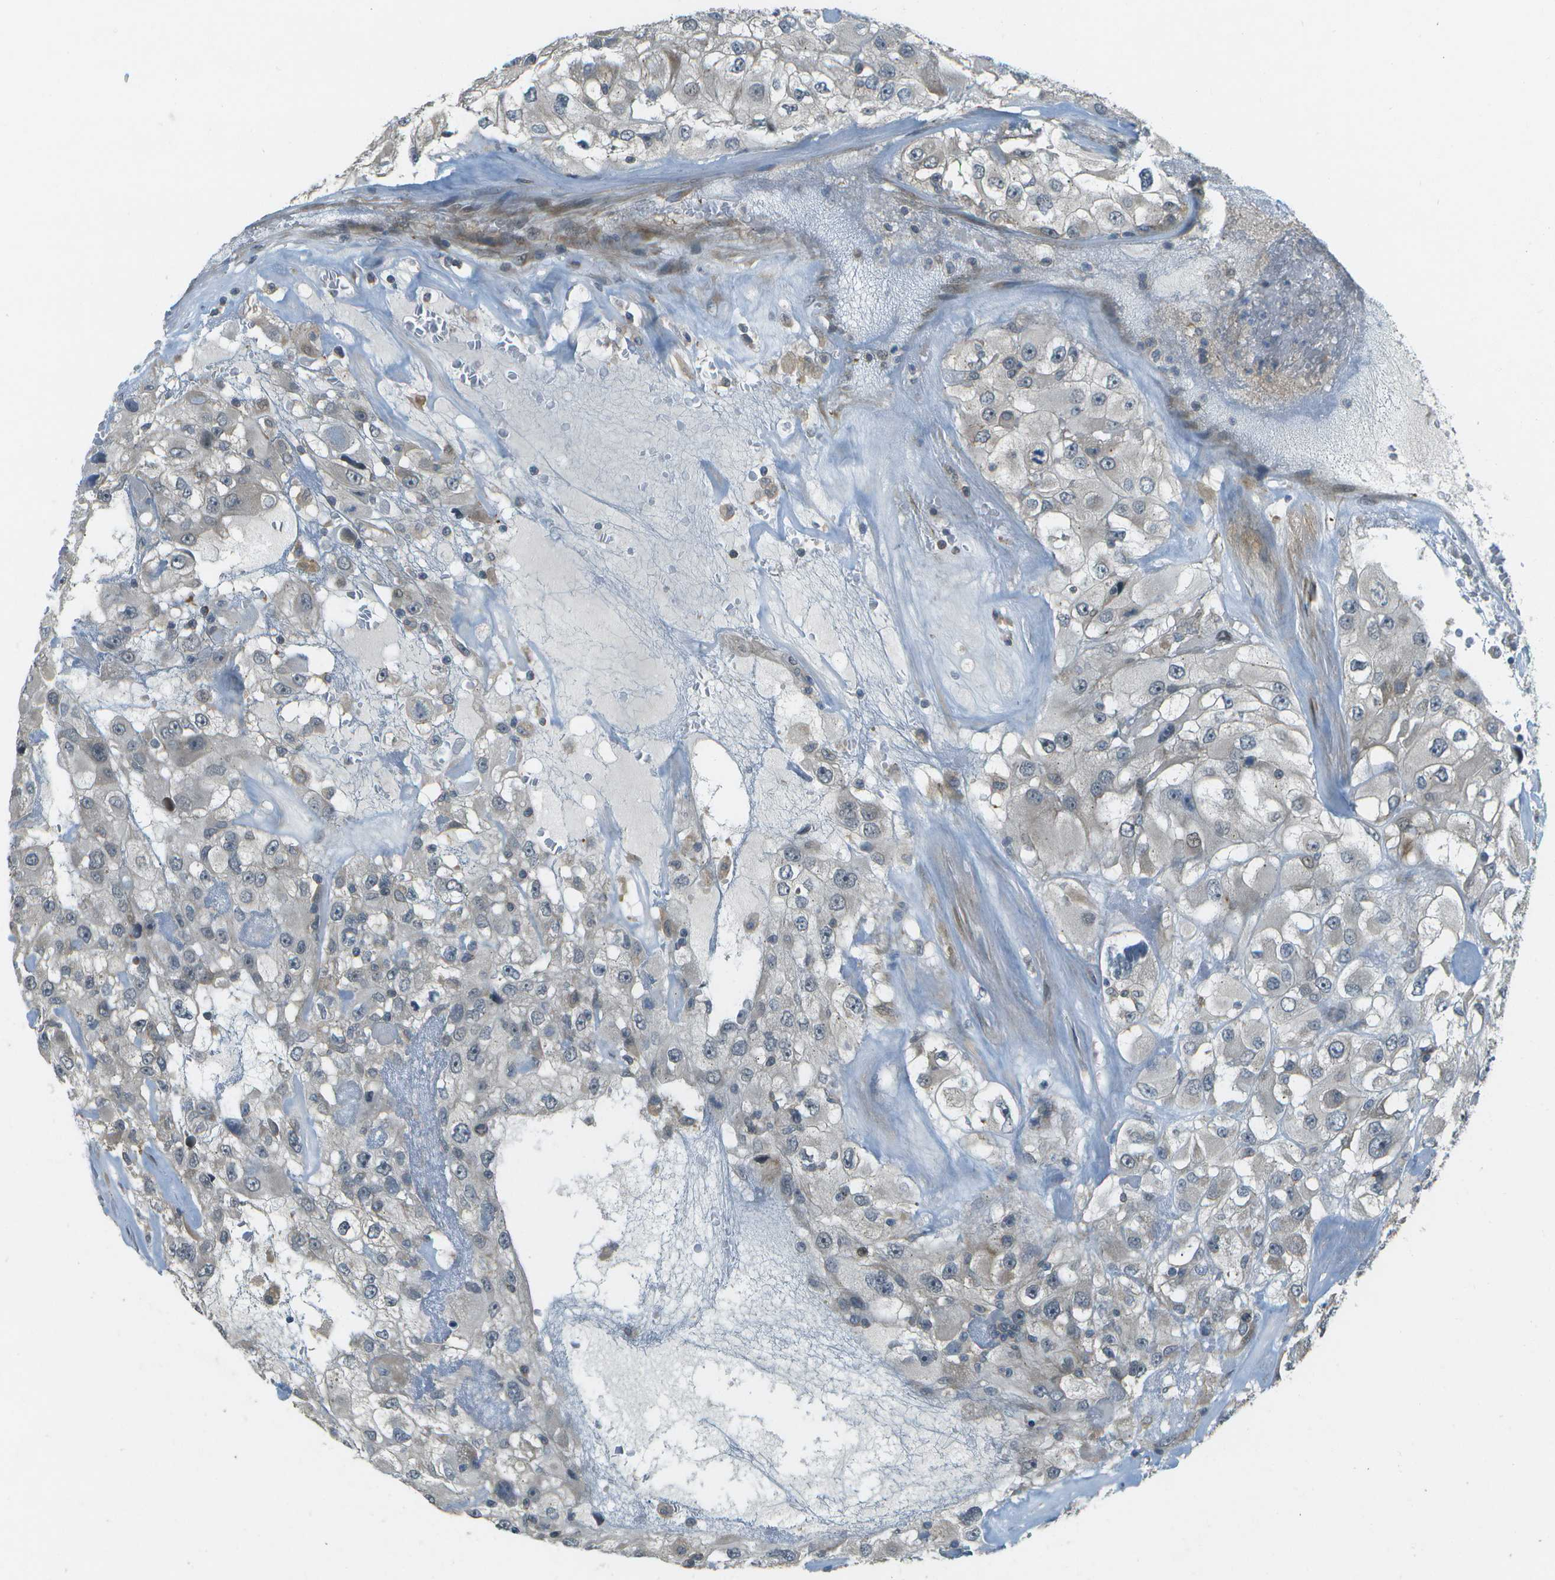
{"staining": {"intensity": "negative", "quantity": "none", "location": "none"}, "tissue": "renal cancer", "cell_type": "Tumor cells", "image_type": "cancer", "snomed": [{"axis": "morphology", "description": "Adenocarcinoma, NOS"}, {"axis": "topography", "description": "Kidney"}], "caption": "A histopathology image of renal cancer (adenocarcinoma) stained for a protein exhibits no brown staining in tumor cells.", "gene": "WNK2", "patient": {"sex": "female", "age": 52}}